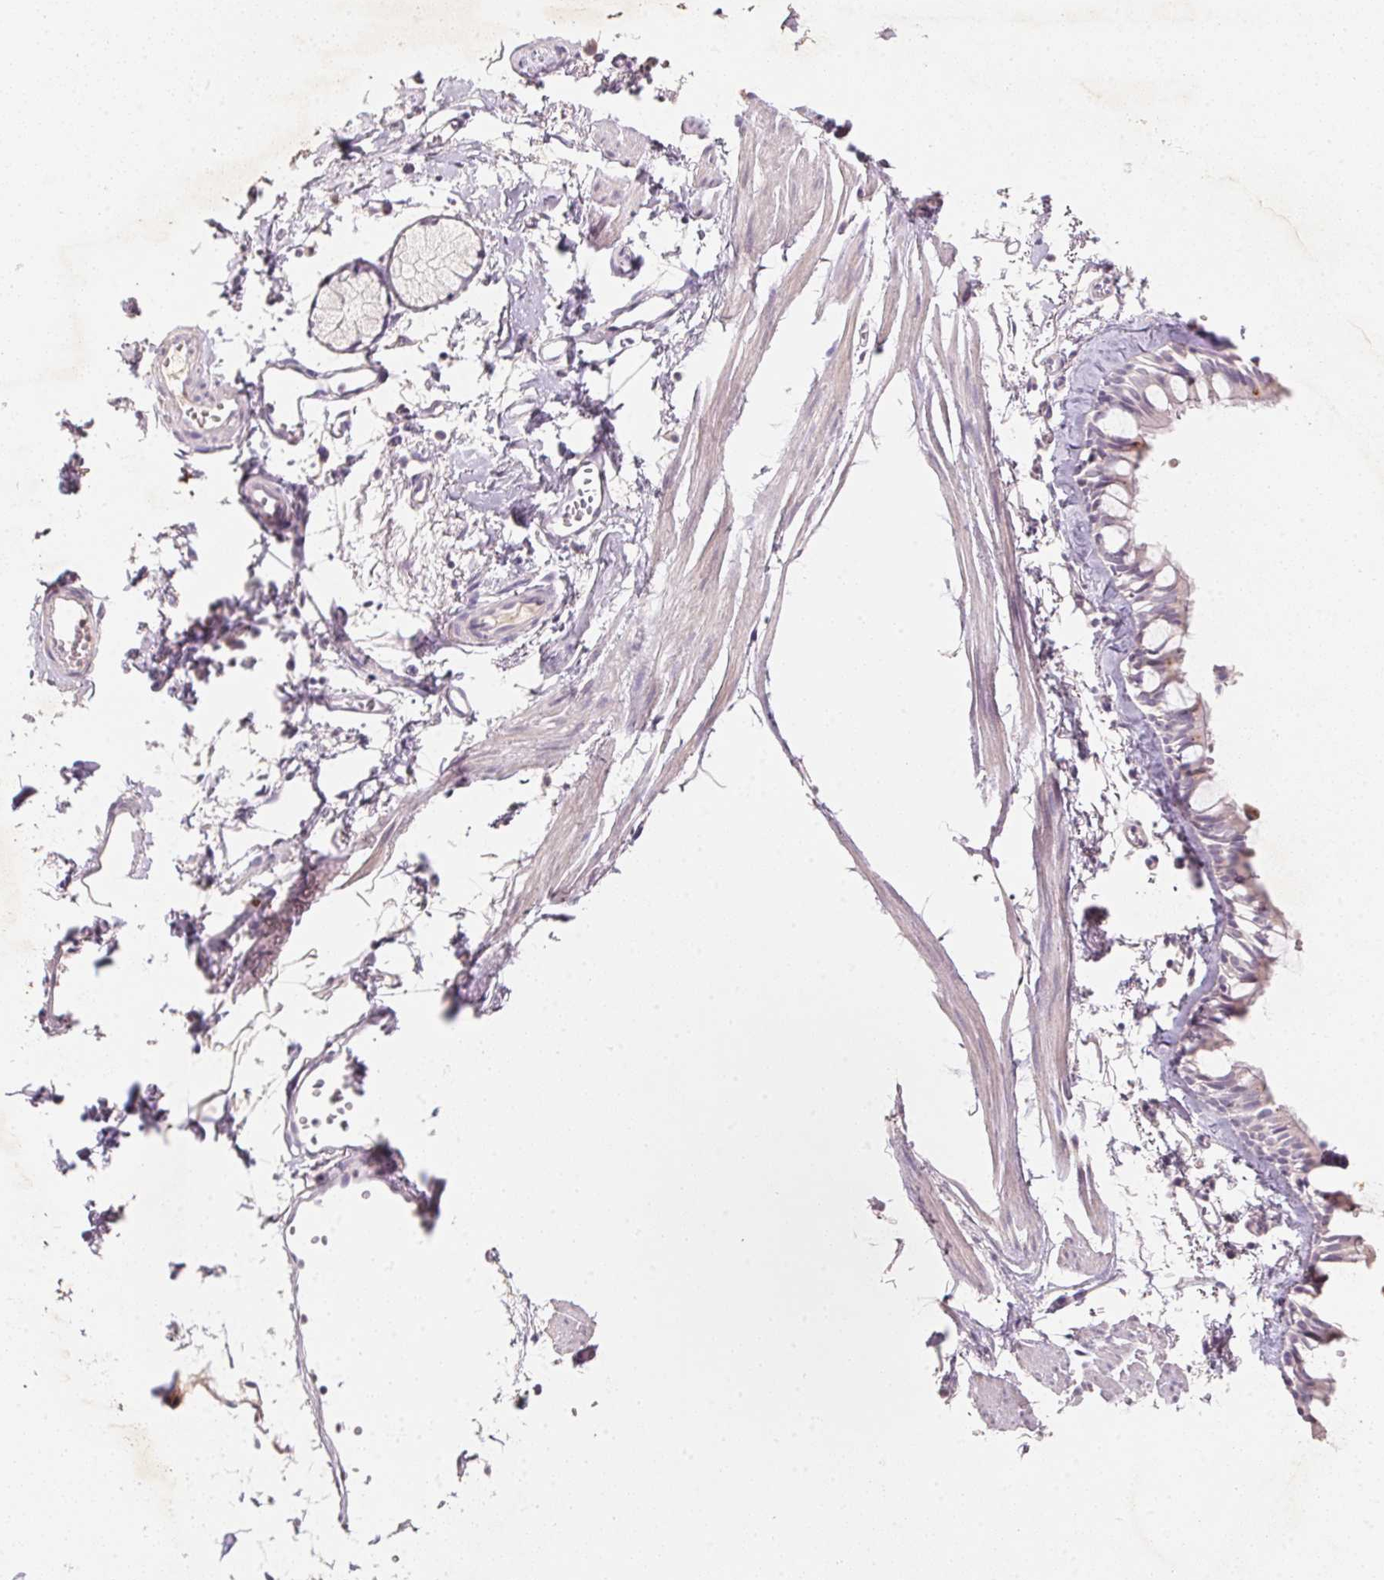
{"staining": {"intensity": "negative", "quantity": "none", "location": "none"}, "tissue": "bronchus", "cell_type": "Respiratory epithelial cells", "image_type": "normal", "snomed": [{"axis": "morphology", "description": "Normal tissue, NOS"}, {"axis": "topography", "description": "Cartilage tissue"}, {"axis": "topography", "description": "Bronchus"}], "caption": "This micrograph is of normal bronchus stained with immunohistochemistry (IHC) to label a protein in brown with the nuclei are counter-stained blue. There is no staining in respiratory epithelial cells.", "gene": "CXCL5", "patient": {"sex": "female", "age": 59}}